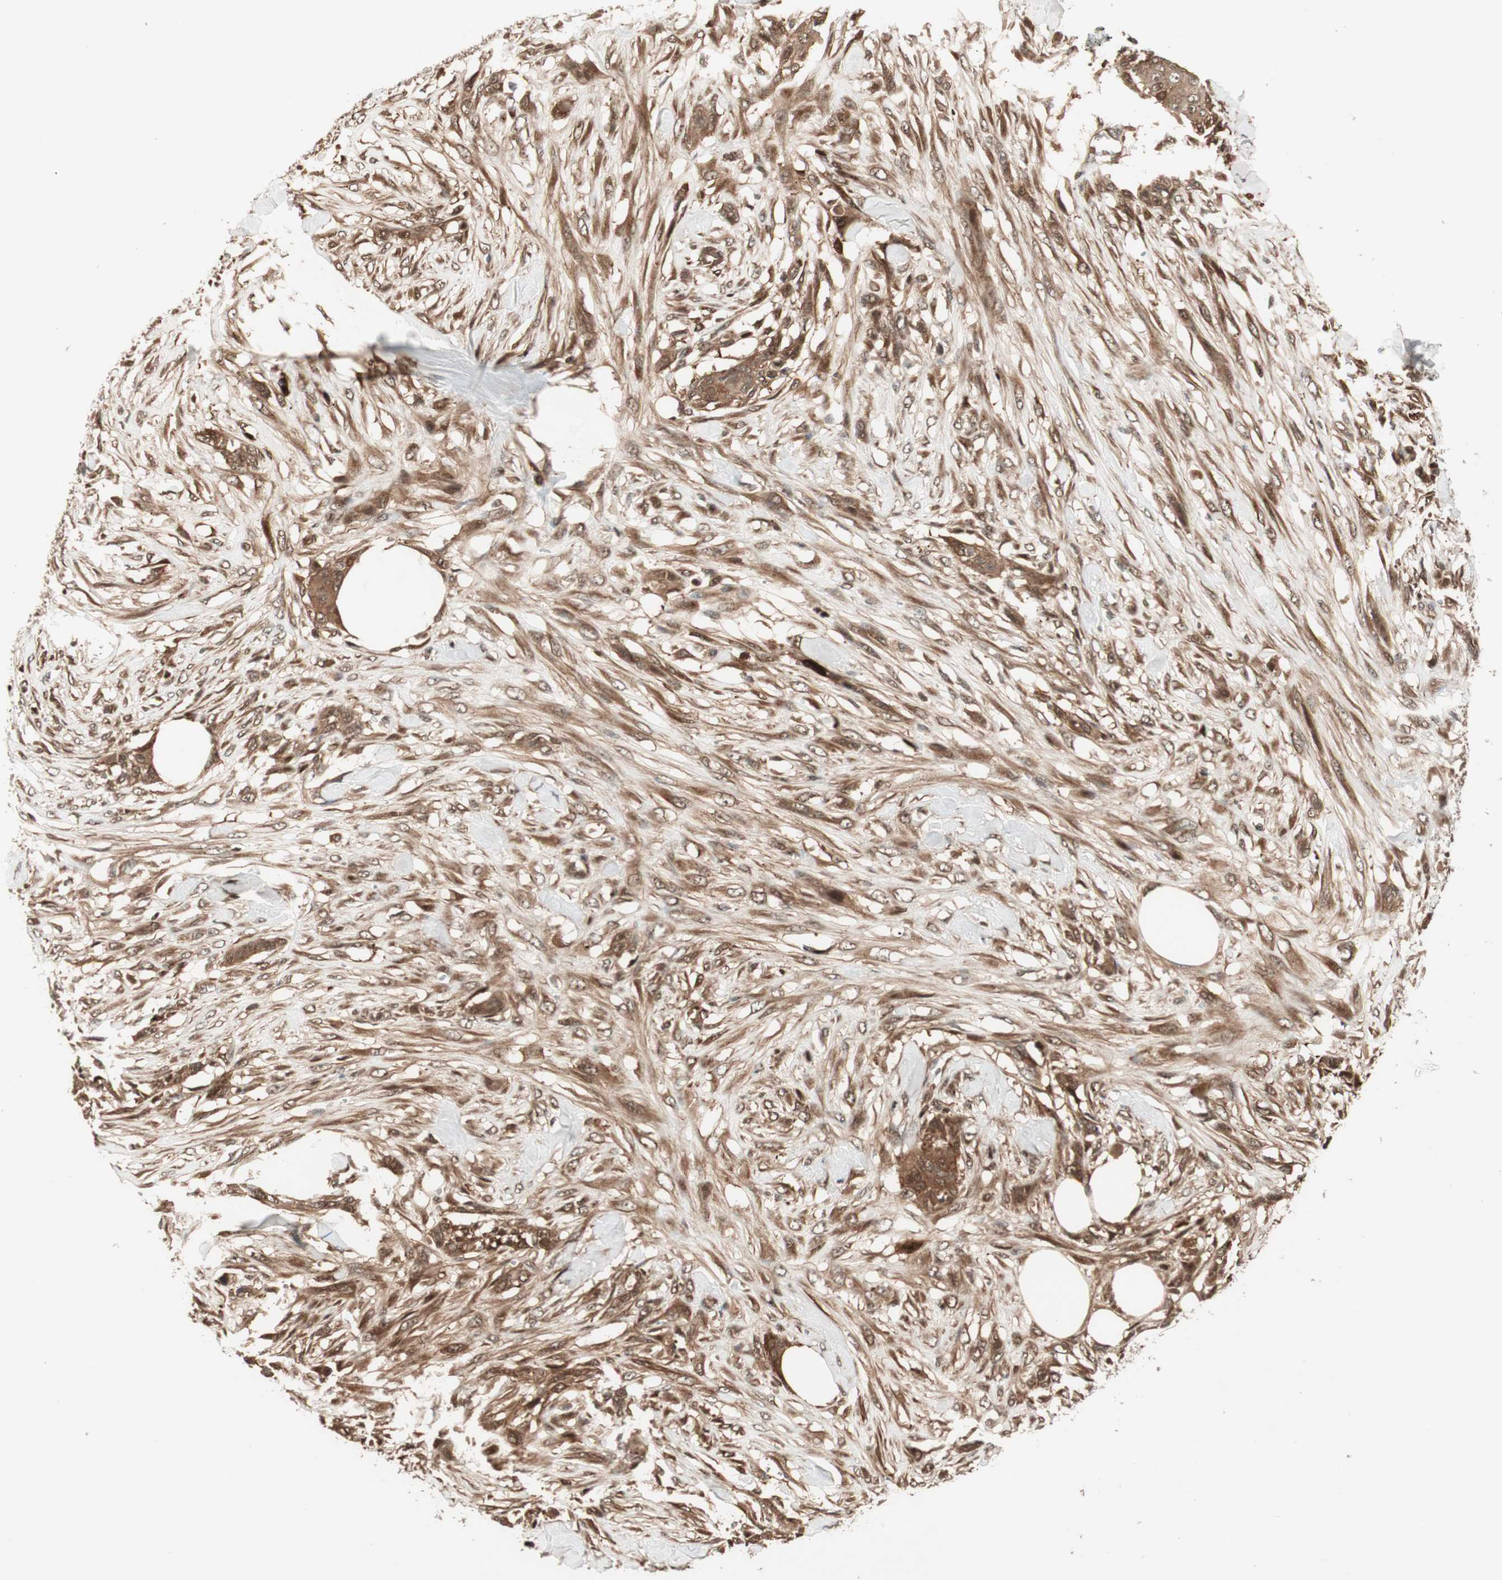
{"staining": {"intensity": "moderate", "quantity": ">75%", "location": "cytoplasmic/membranous"}, "tissue": "skin cancer", "cell_type": "Tumor cells", "image_type": "cancer", "snomed": [{"axis": "morphology", "description": "Squamous cell carcinoma, NOS"}, {"axis": "topography", "description": "Skin"}], "caption": "Immunohistochemical staining of skin squamous cell carcinoma exhibits medium levels of moderate cytoplasmic/membranous staining in about >75% of tumor cells.", "gene": "PRKG2", "patient": {"sex": "female", "age": 59}}